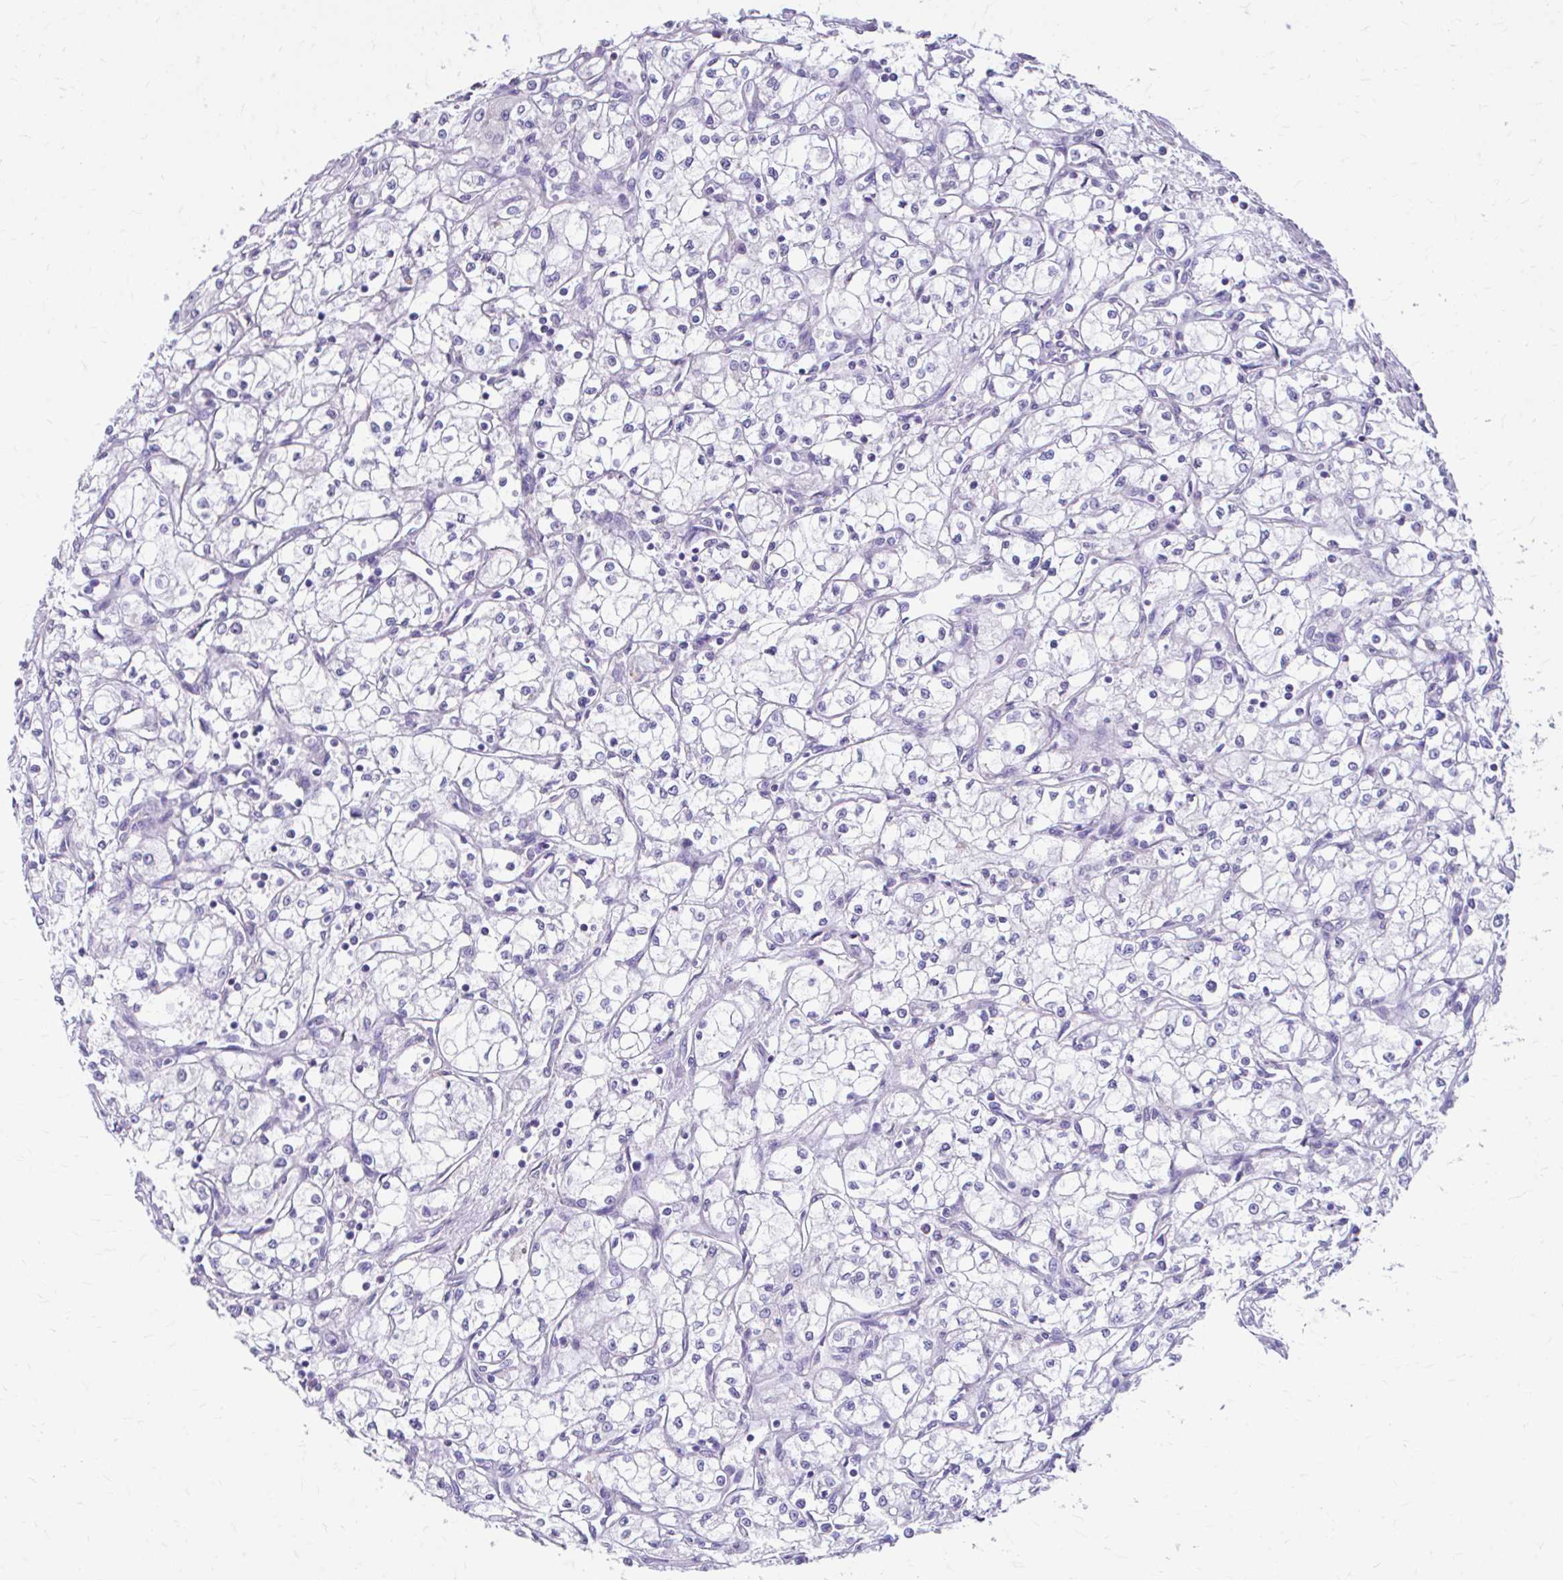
{"staining": {"intensity": "negative", "quantity": "none", "location": "none"}, "tissue": "renal cancer", "cell_type": "Tumor cells", "image_type": "cancer", "snomed": [{"axis": "morphology", "description": "Adenocarcinoma, NOS"}, {"axis": "topography", "description": "Kidney"}], "caption": "A micrograph of adenocarcinoma (renal) stained for a protein exhibits no brown staining in tumor cells. The staining is performed using DAB brown chromogen with nuclei counter-stained in using hematoxylin.", "gene": "CFH", "patient": {"sex": "male", "age": 59}}